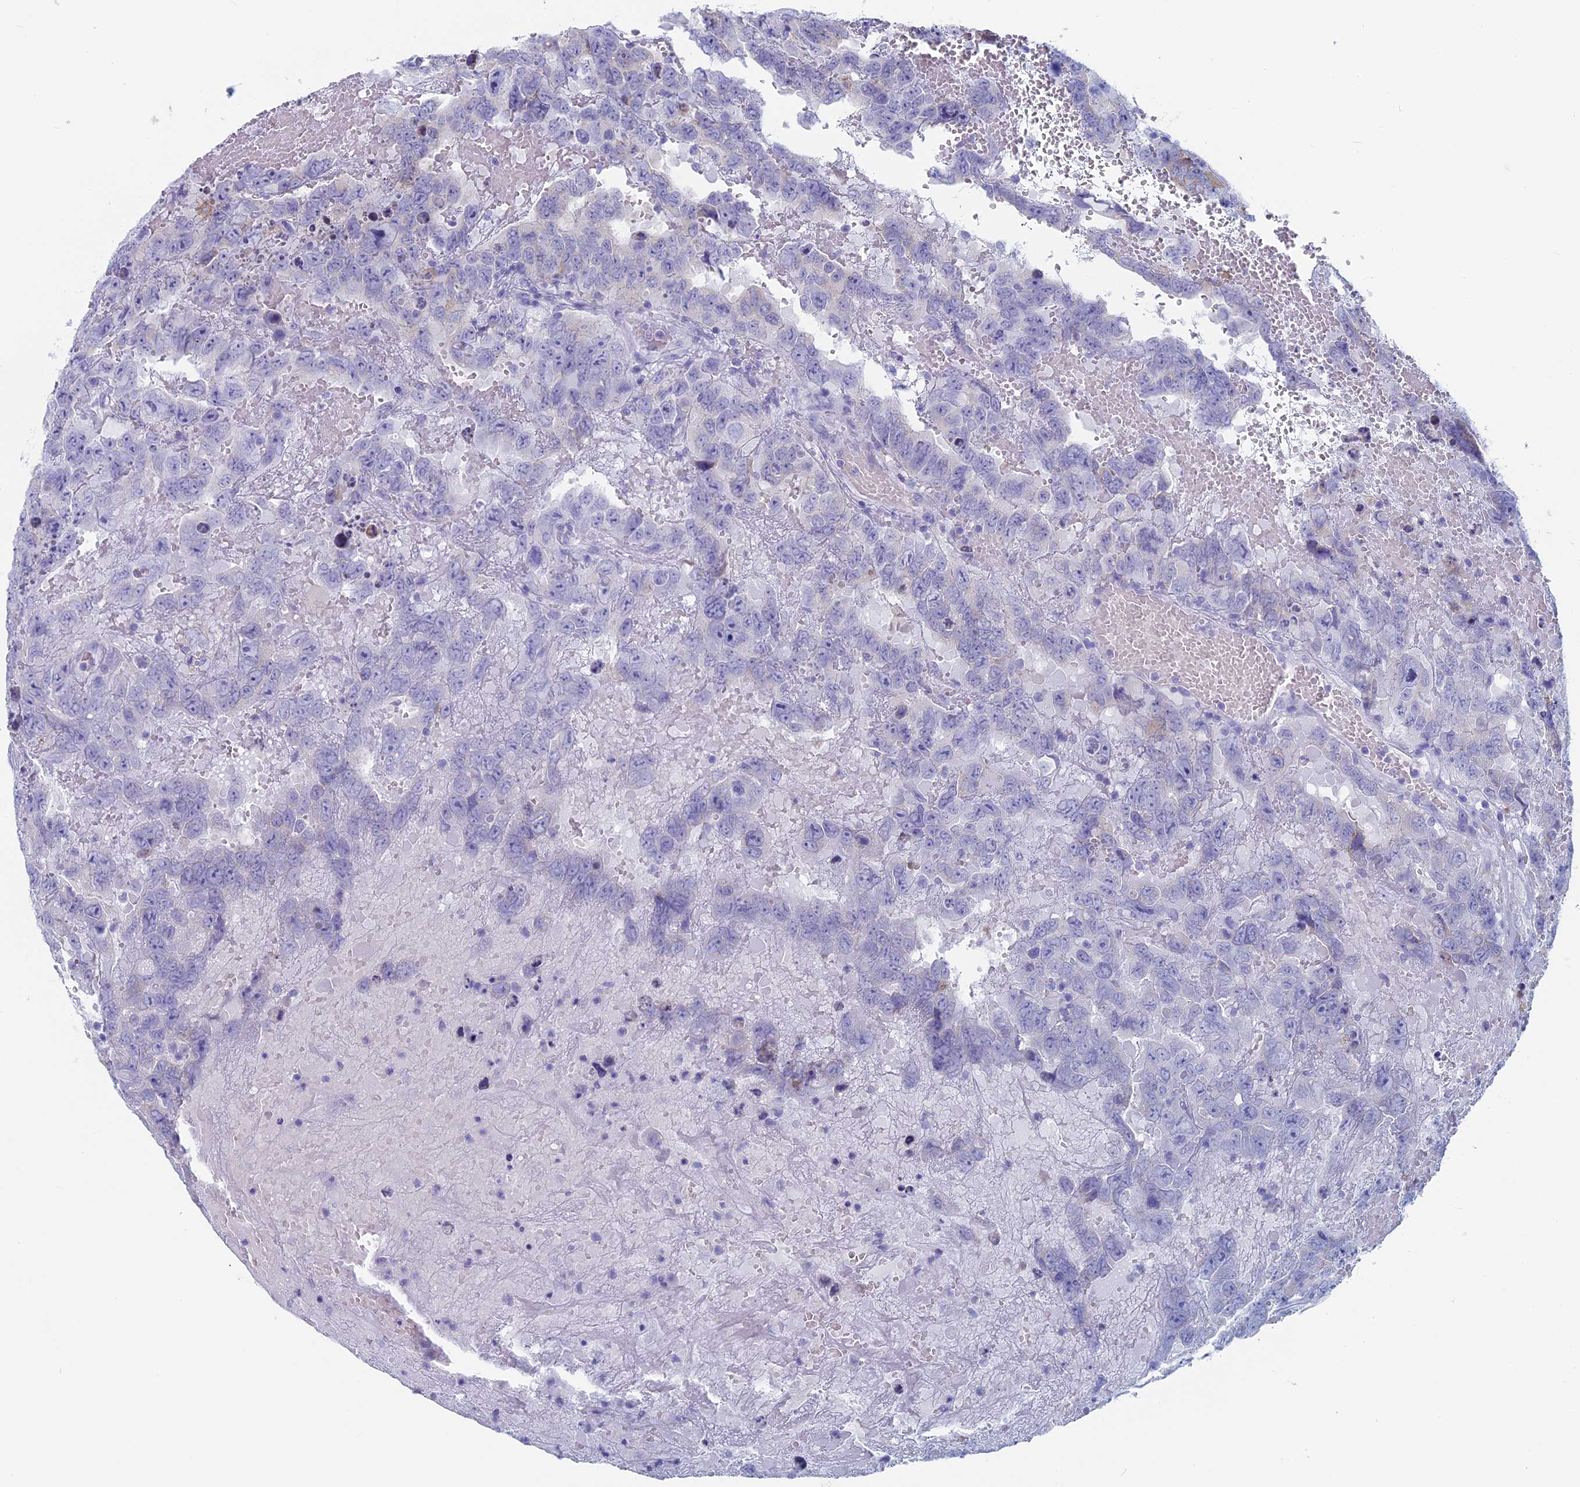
{"staining": {"intensity": "negative", "quantity": "none", "location": "none"}, "tissue": "testis cancer", "cell_type": "Tumor cells", "image_type": "cancer", "snomed": [{"axis": "morphology", "description": "Carcinoma, Embryonal, NOS"}, {"axis": "topography", "description": "Testis"}], "caption": "A micrograph of human testis cancer (embryonal carcinoma) is negative for staining in tumor cells.", "gene": "MAGEB6", "patient": {"sex": "male", "age": 45}}